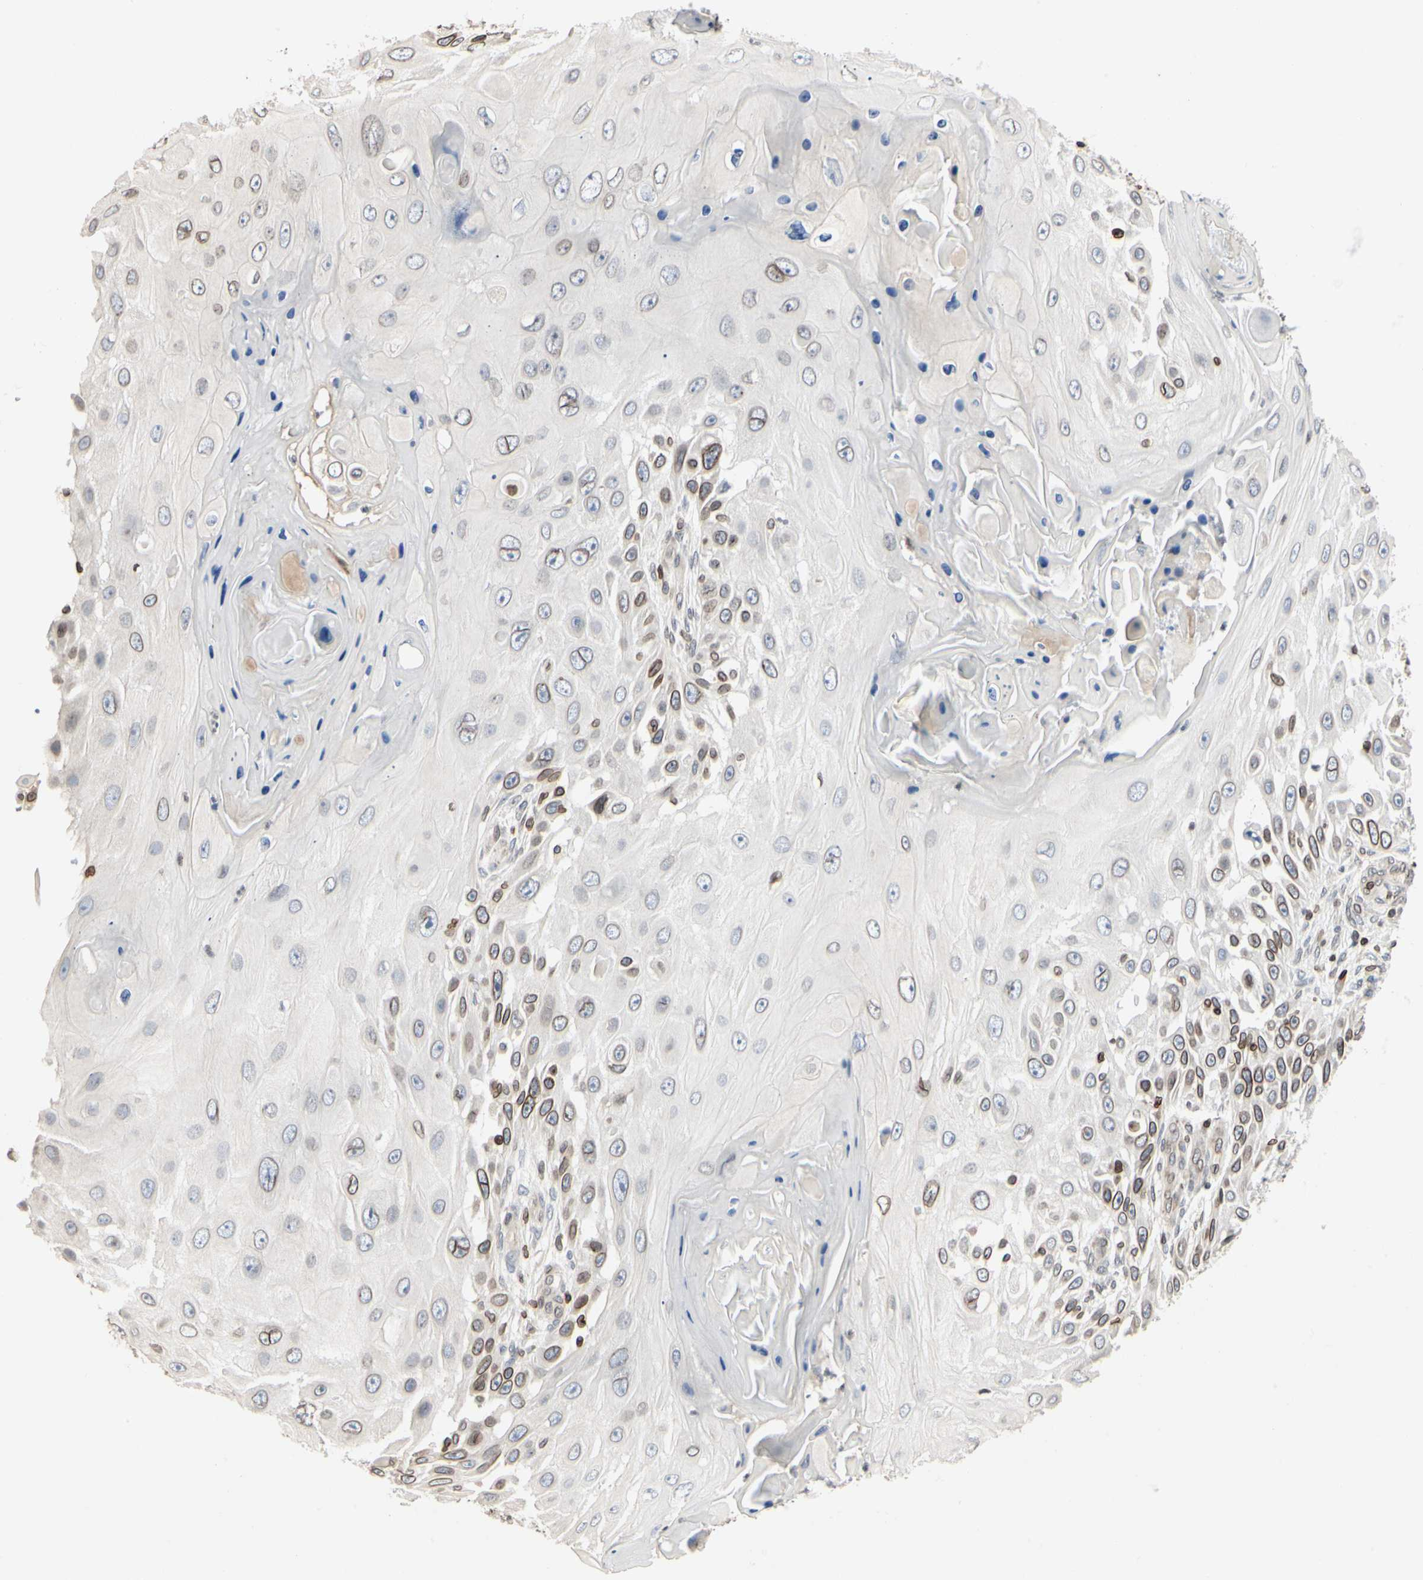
{"staining": {"intensity": "moderate", "quantity": "25%-75%", "location": "cytoplasmic/membranous,nuclear"}, "tissue": "skin cancer", "cell_type": "Tumor cells", "image_type": "cancer", "snomed": [{"axis": "morphology", "description": "Squamous cell carcinoma, NOS"}, {"axis": "topography", "description": "Skin"}], "caption": "There is medium levels of moderate cytoplasmic/membranous and nuclear staining in tumor cells of skin cancer (squamous cell carcinoma), as demonstrated by immunohistochemical staining (brown color).", "gene": "TMPO", "patient": {"sex": "female", "age": 44}}